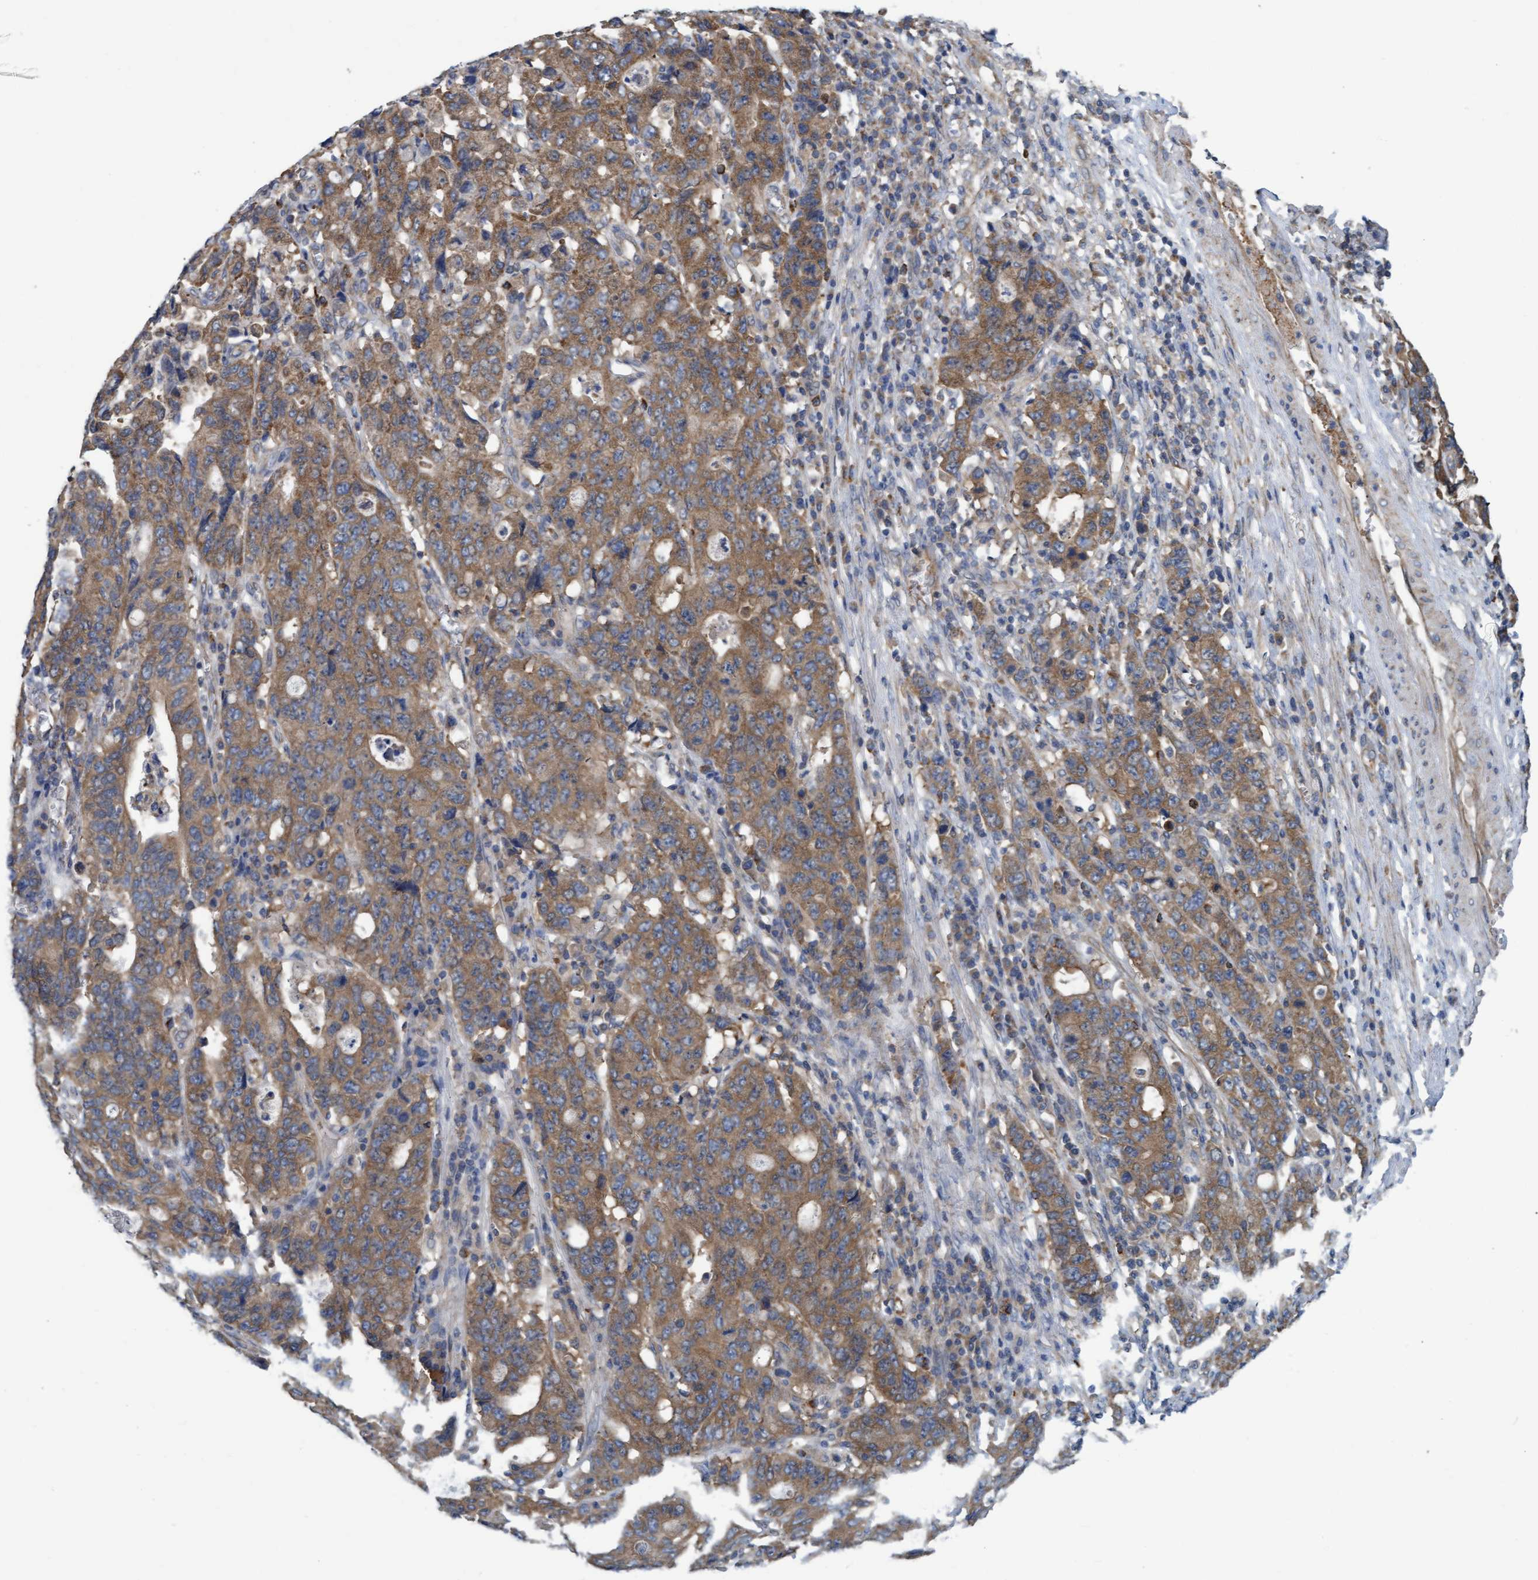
{"staining": {"intensity": "moderate", "quantity": ">75%", "location": "cytoplasmic/membranous"}, "tissue": "stomach cancer", "cell_type": "Tumor cells", "image_type": "cancer", "snomed": [{"axis": "morphology", "description": "Adenocarcinoma, NOS"}, {"axis": "topography", "description": "Stomach, upper"}], "caption": "Immunohistochemical staining of human stomach cancer displays medium levels of moderate cytoplasmic/membranous protein positivity in about >75% of tumor cells.", "gene": "LRSAM1", "patient": {"sex": "male", "age": 69}}